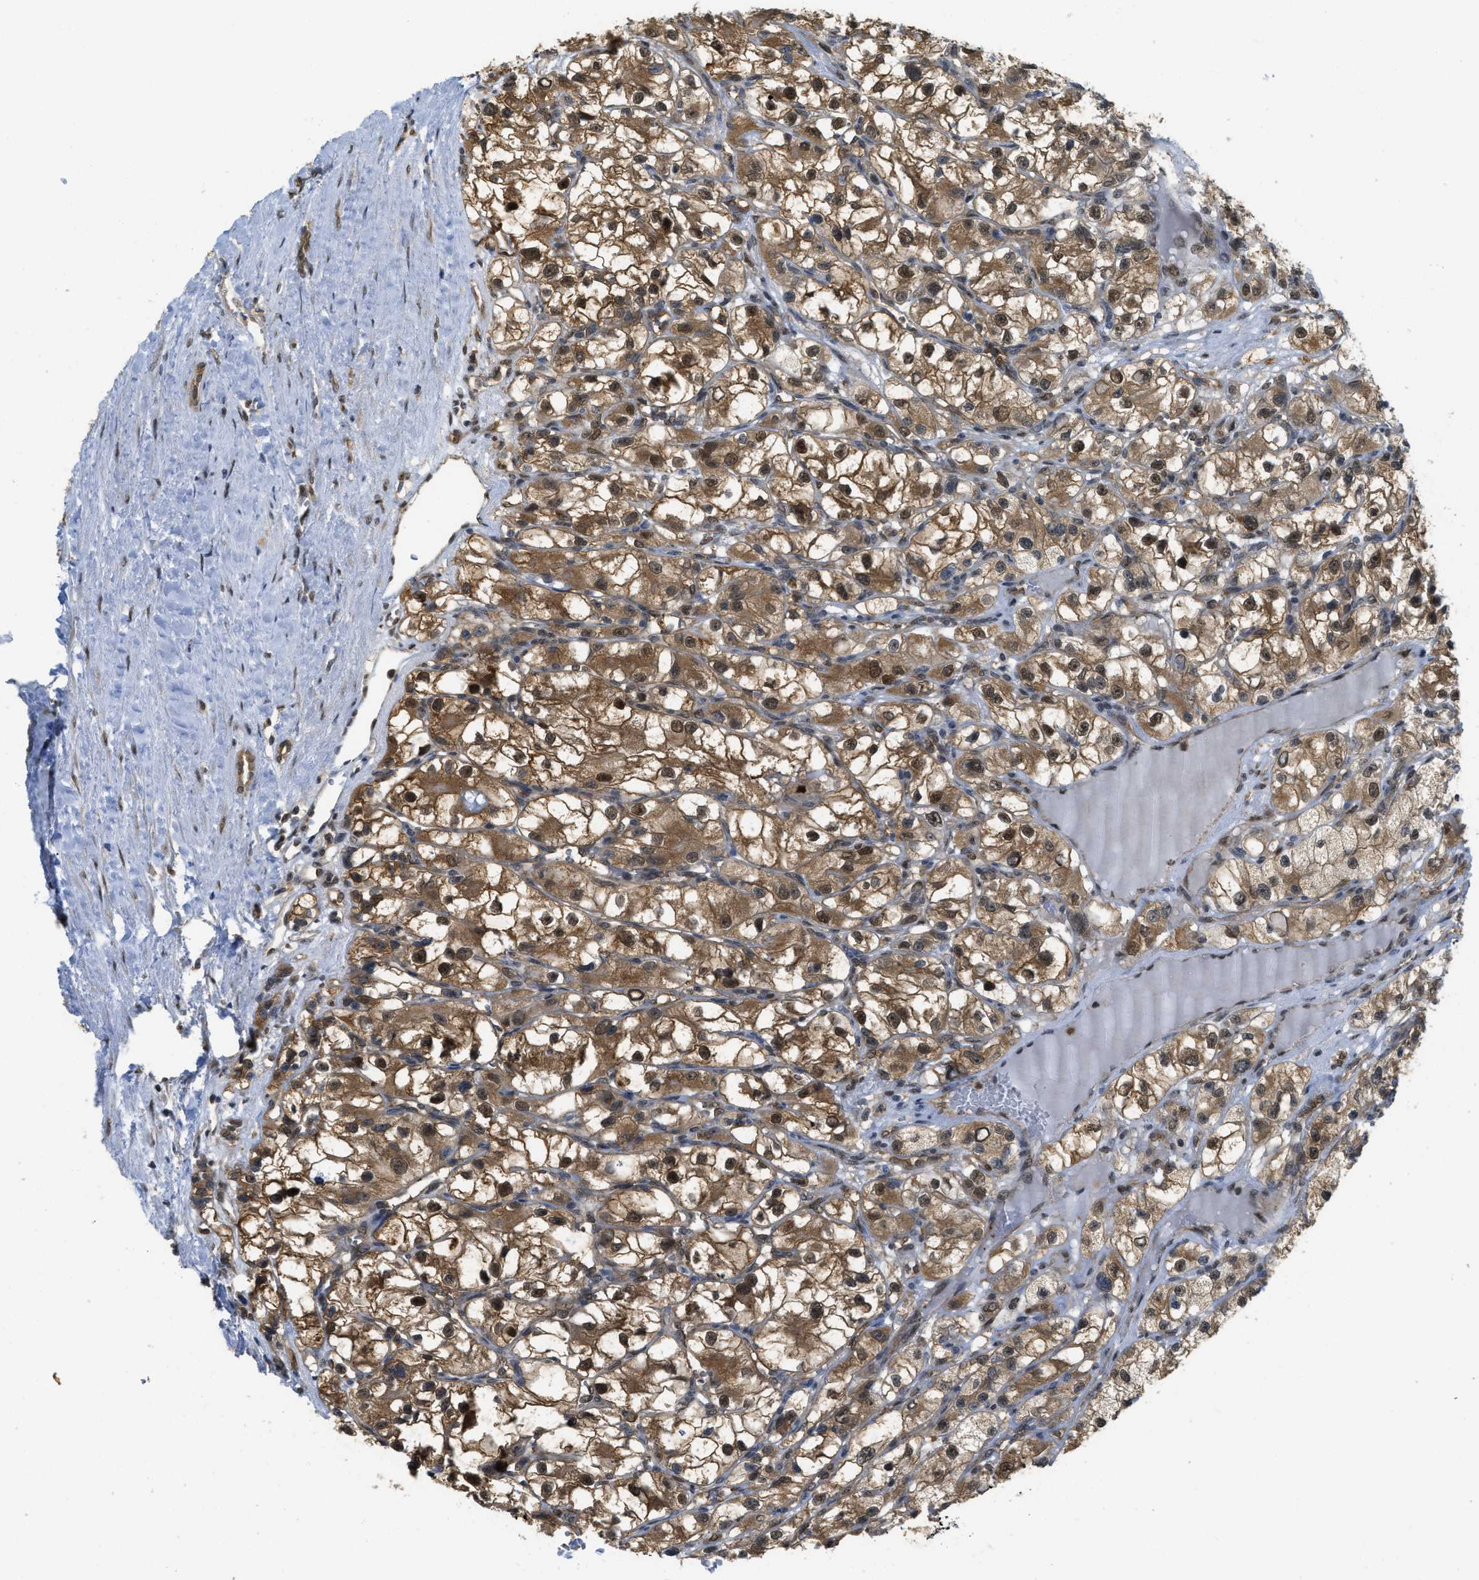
{"staining": {"intensity": "moderate", "quantity": ">75%", "location": "cytoplasmic/membranous,nuclear"}, "tissue": "renal cancer", "cell_type": "Tumor cells", "image_type": "cancer", "snomed": [{"axis": "morphology", "description": "Adenocarcinoma, NOS"}, {"axis": "topography", "description": "Kidney"}], "caption": "Moderate cytoplasmic/membranous and nuclear staining for a protein is appreciated in approximately >75% of tumor cells of renal adenocarcinoma using immunohistochemistry.", "gene": "PSMC5", "patient": {"sex": "female", "age": 57}}